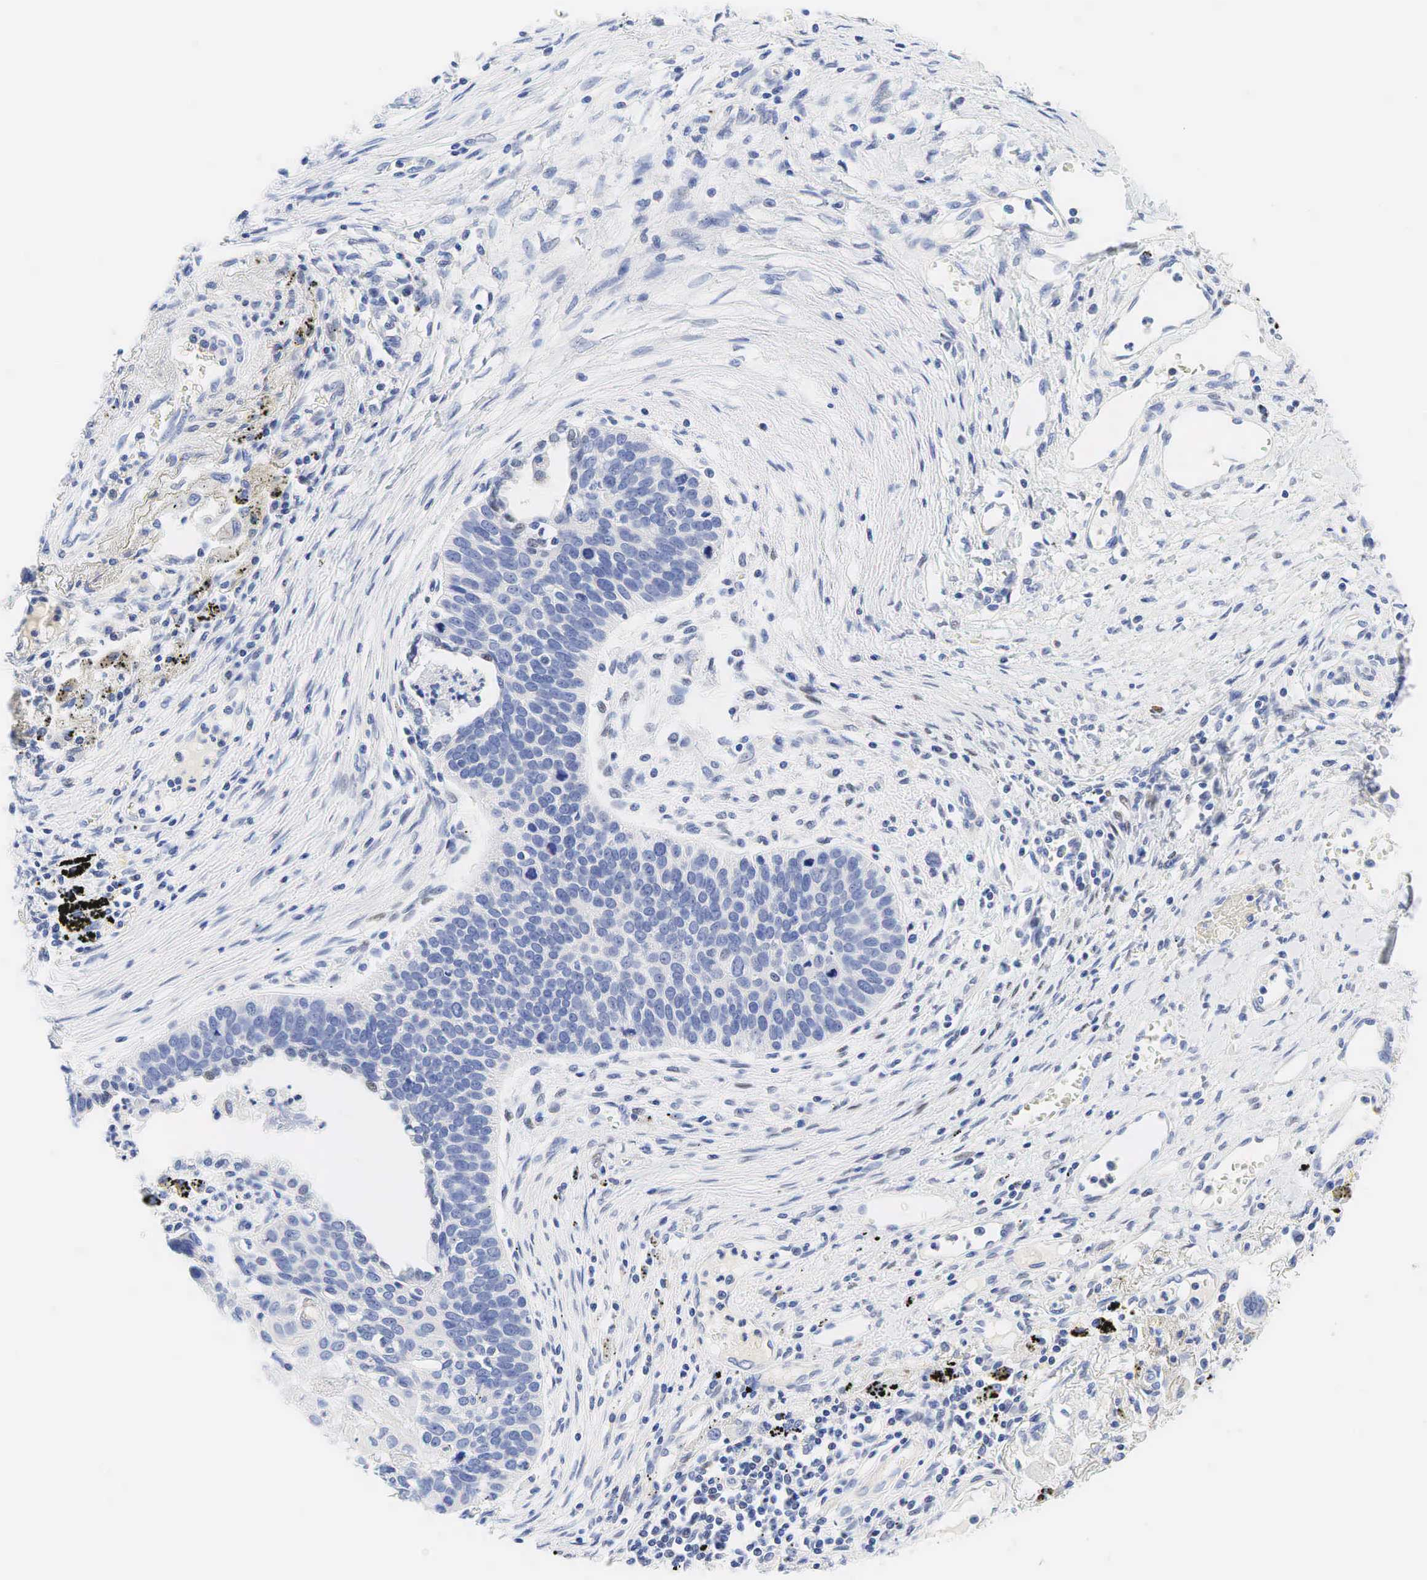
{"staining": {"intensity": "negative", "quantity": "none", "location": "none"}, "tissue": "lung cancer", "cell_type": "Tumor cells", "image_type": "cancer", "snomed": [{"axis": "morphology", "description": "Squamous cell carcinoma, NOS"}, {"axis": "topography", "description": "Lung"}], "caption": "Protein analysis of lung squamous cell carcinoma exhibits no significant staining in tumor cells.", "gene": "AR", "patient": {"sex": "male", "age": 71}}